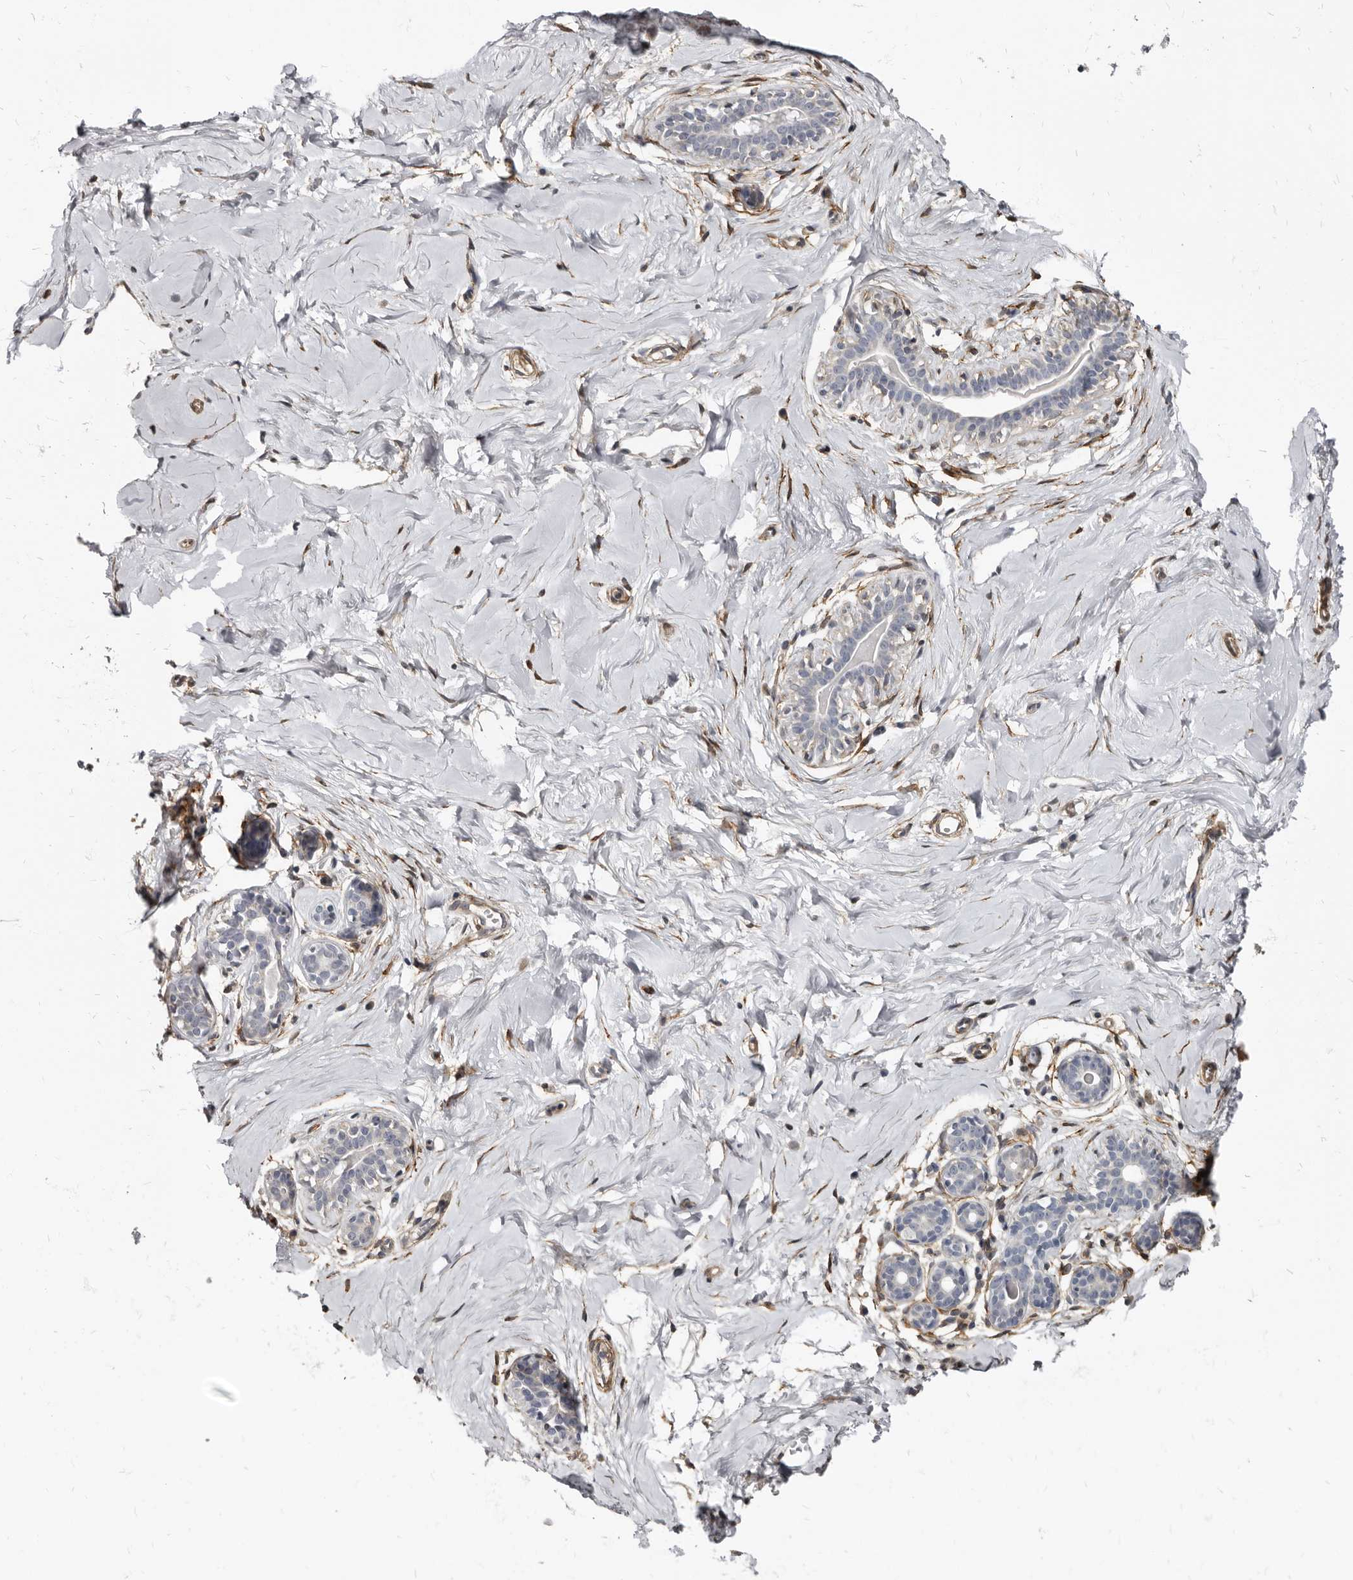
{"staining": {"intensity": "moderate", "quantity": ">75%", "location": "cytoplasmic/membranous"}, "tissue": "breast", "cell_type": "Adipocytes", "image_type": "normal", "snomed": [{"axis": "morphology", "description": "Normal tissue, NOS"}, {"axis": "morphology", "description": "Adenoma, NOS"}, {"axis": "topography", "description": "Breast"}], "caption": "The immunohistochemical stain labels moderate cytoplasmic/membranous staining in adipocytes of benign breast.", "gene": "MRGPRF", "patient": {"sex": "female", "age": 23}}